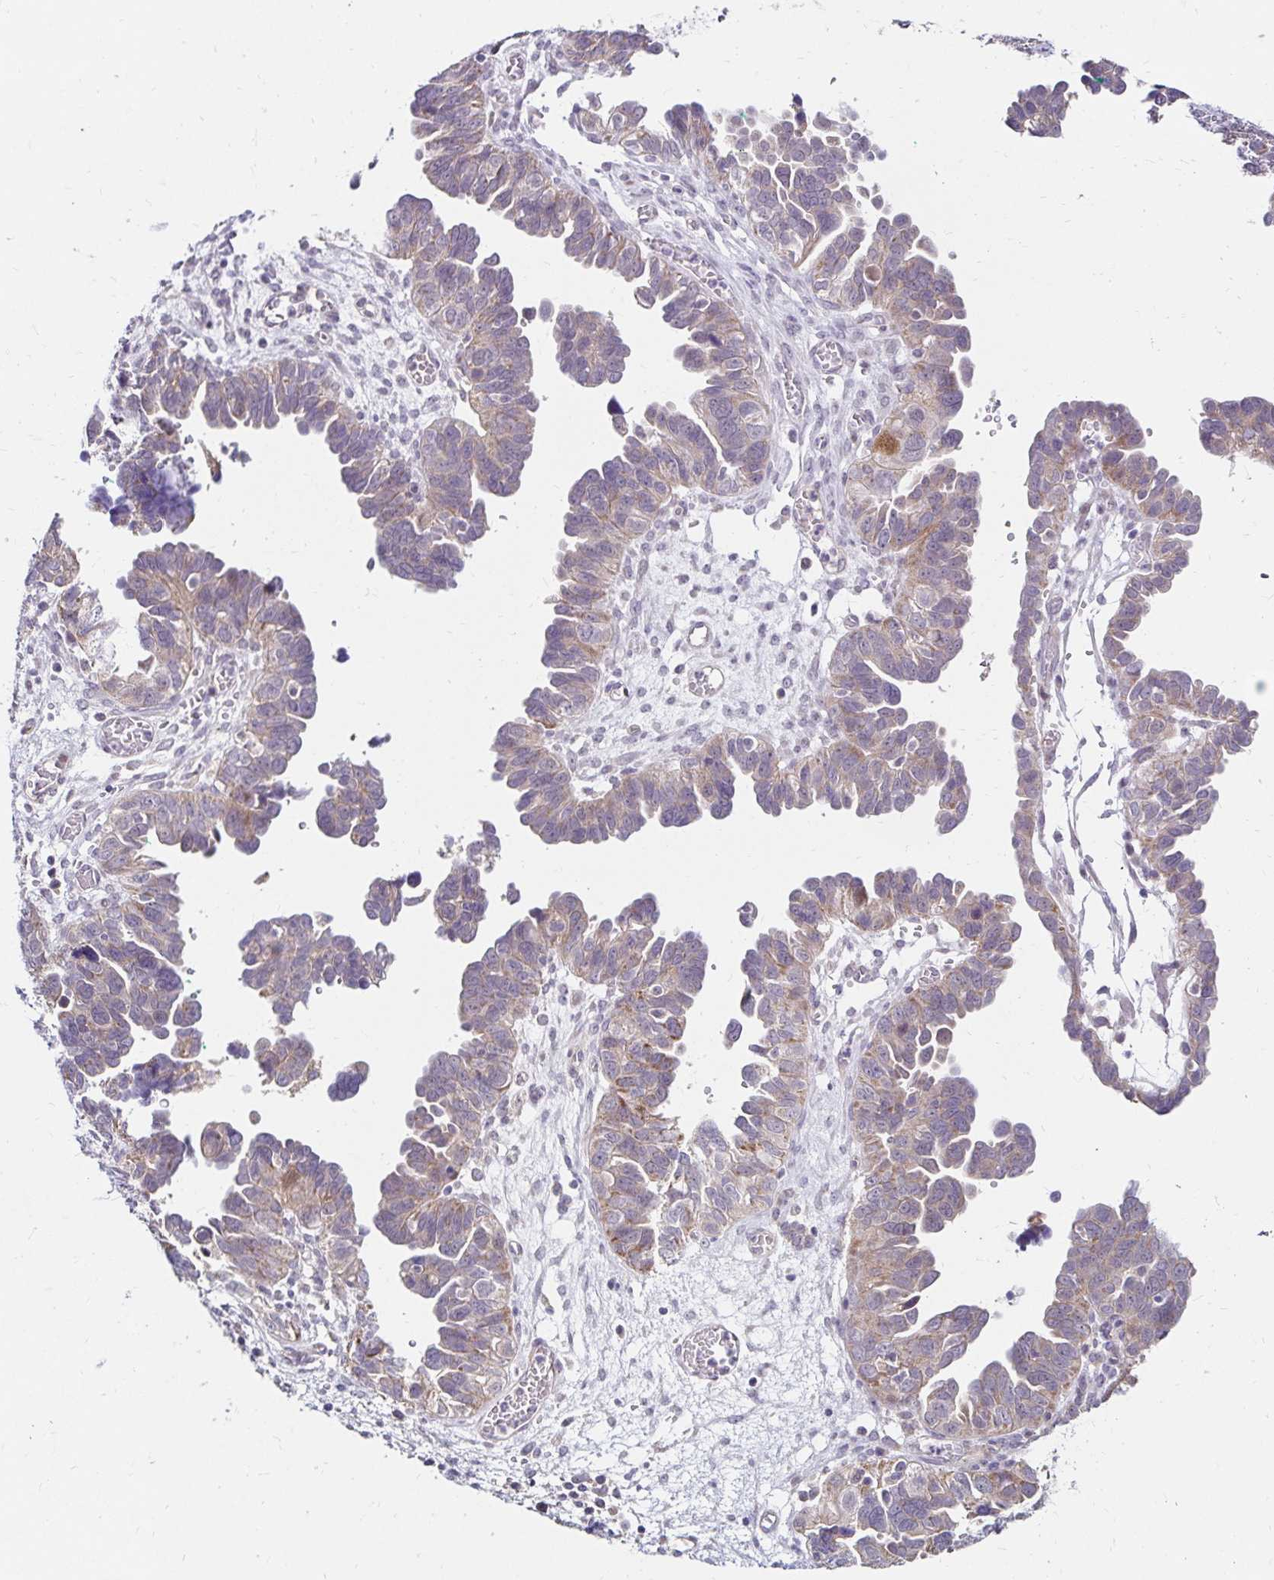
{"staining": {"intensity": "weak", "quantity": ">75%", "location": "cytoplasmic/membranous"}, "tissue": "ovarian cancer", "cell_type": "Tumor cells", "image_type": "cancer", "snomed": [{"axis": "morphology", "description": "Cystadenocarcinoma, serous, NOS"}, {"axis": "topography", "description": "Ovary"}], "caption": "DAB immunohistochemical staining of human serous cystadenocarcinoma (ovarian) exhibits weak cytoplasmic/membranous protein staining in approximately >75% of tumor cells. Ihc stains the protein of interest in brown and the nuclei are stained blue.", "gene": "GUCY1A1", "patient": {"sex": "female", "age": 64}}